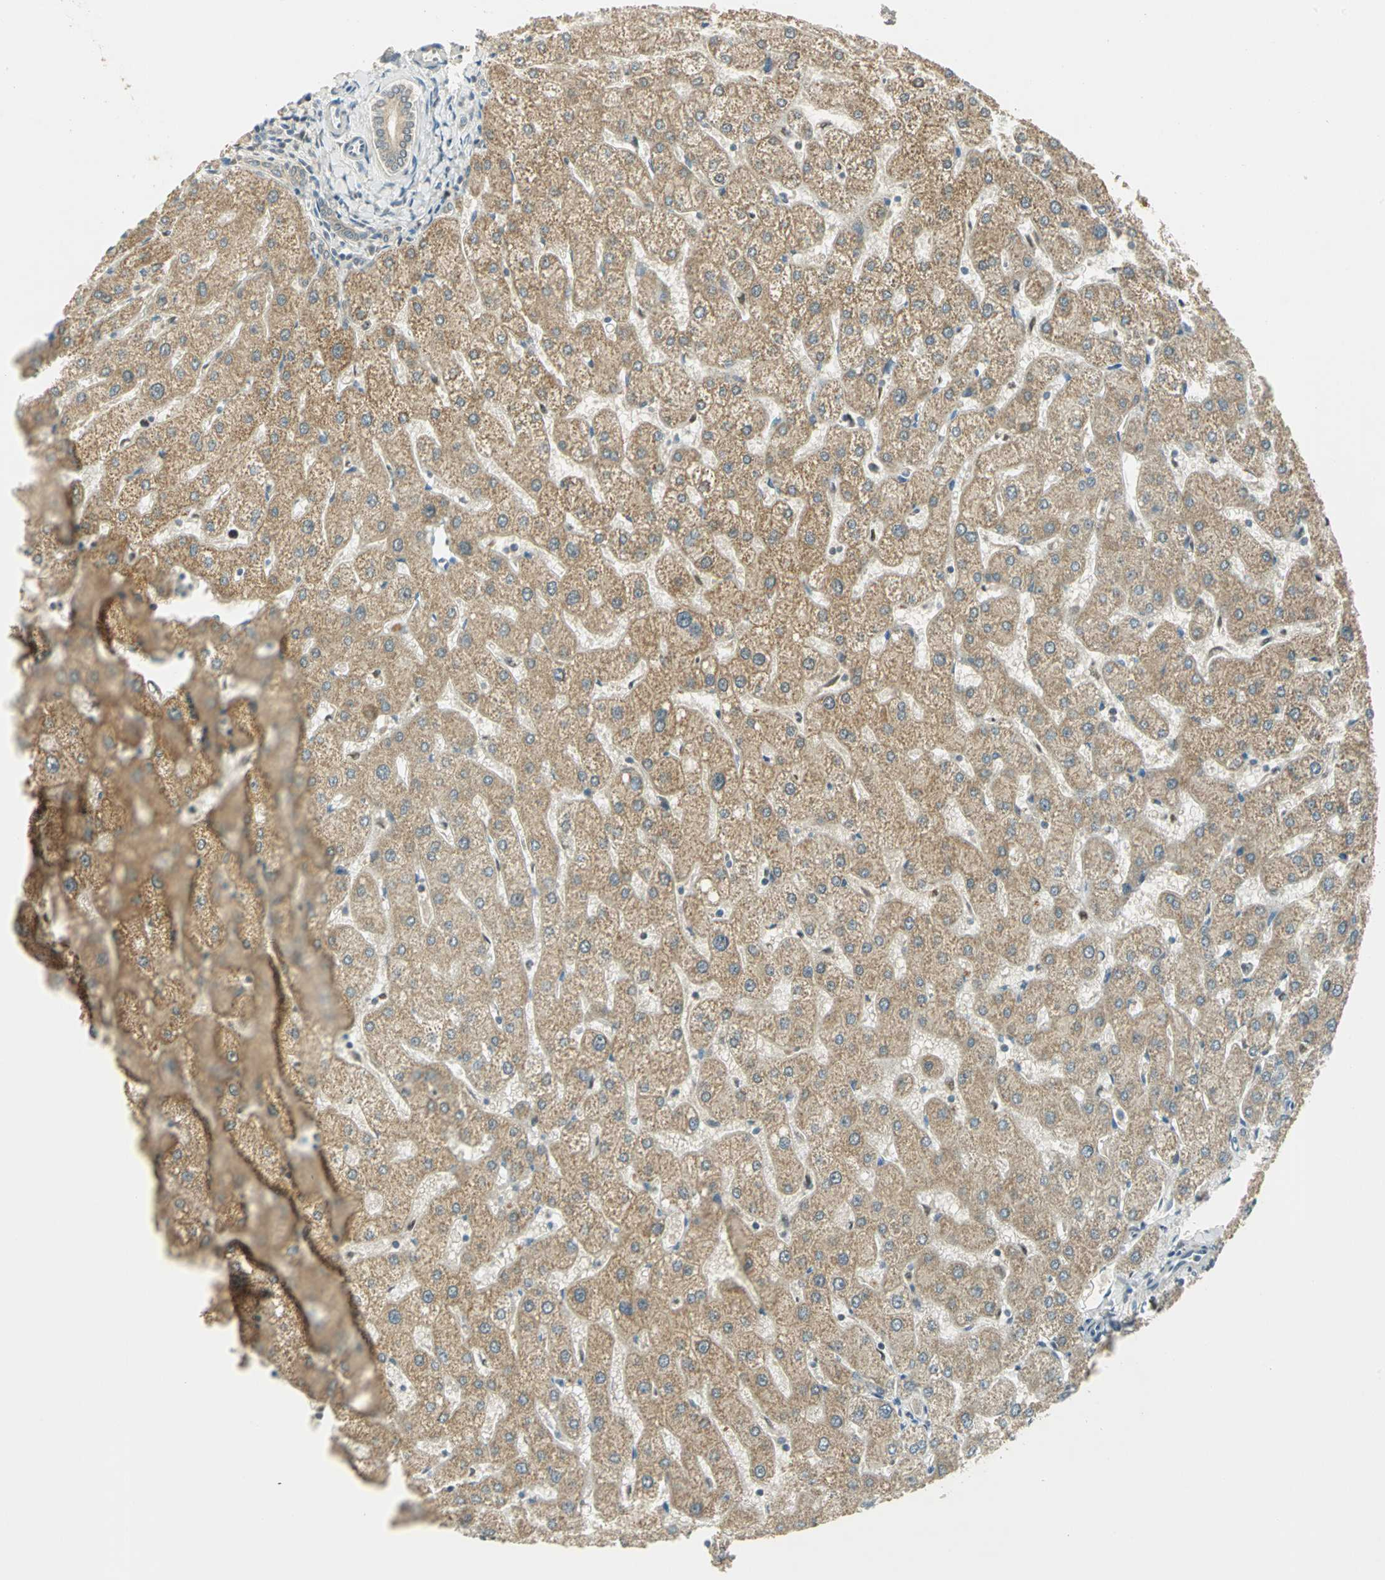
{"staining": {"intensity": "moderate", "quantity": ">75%", "location": "cytoplasmic/membranous"}, "tissue": "liver", "cell_type": "Cholangiocytes", "image_type": "normal", "snomed": [{"axis": "morphology", "description": "Normal tissue, NOS"}, {"axis": "topography", "description": "Liver"}], "caption": "Immunohistochemistry (DAB (3,3'-diaminobenzidine)) staining of unremarkable liver displays moderate cytoplasmic/membranous protein staining in approximately >75% of cholangiocytes. (brown staining indicates protein expression, while blue staining denotes nuclei).", "gene": "BIRC2", "patient": {"sex": "male", "age": 67}}